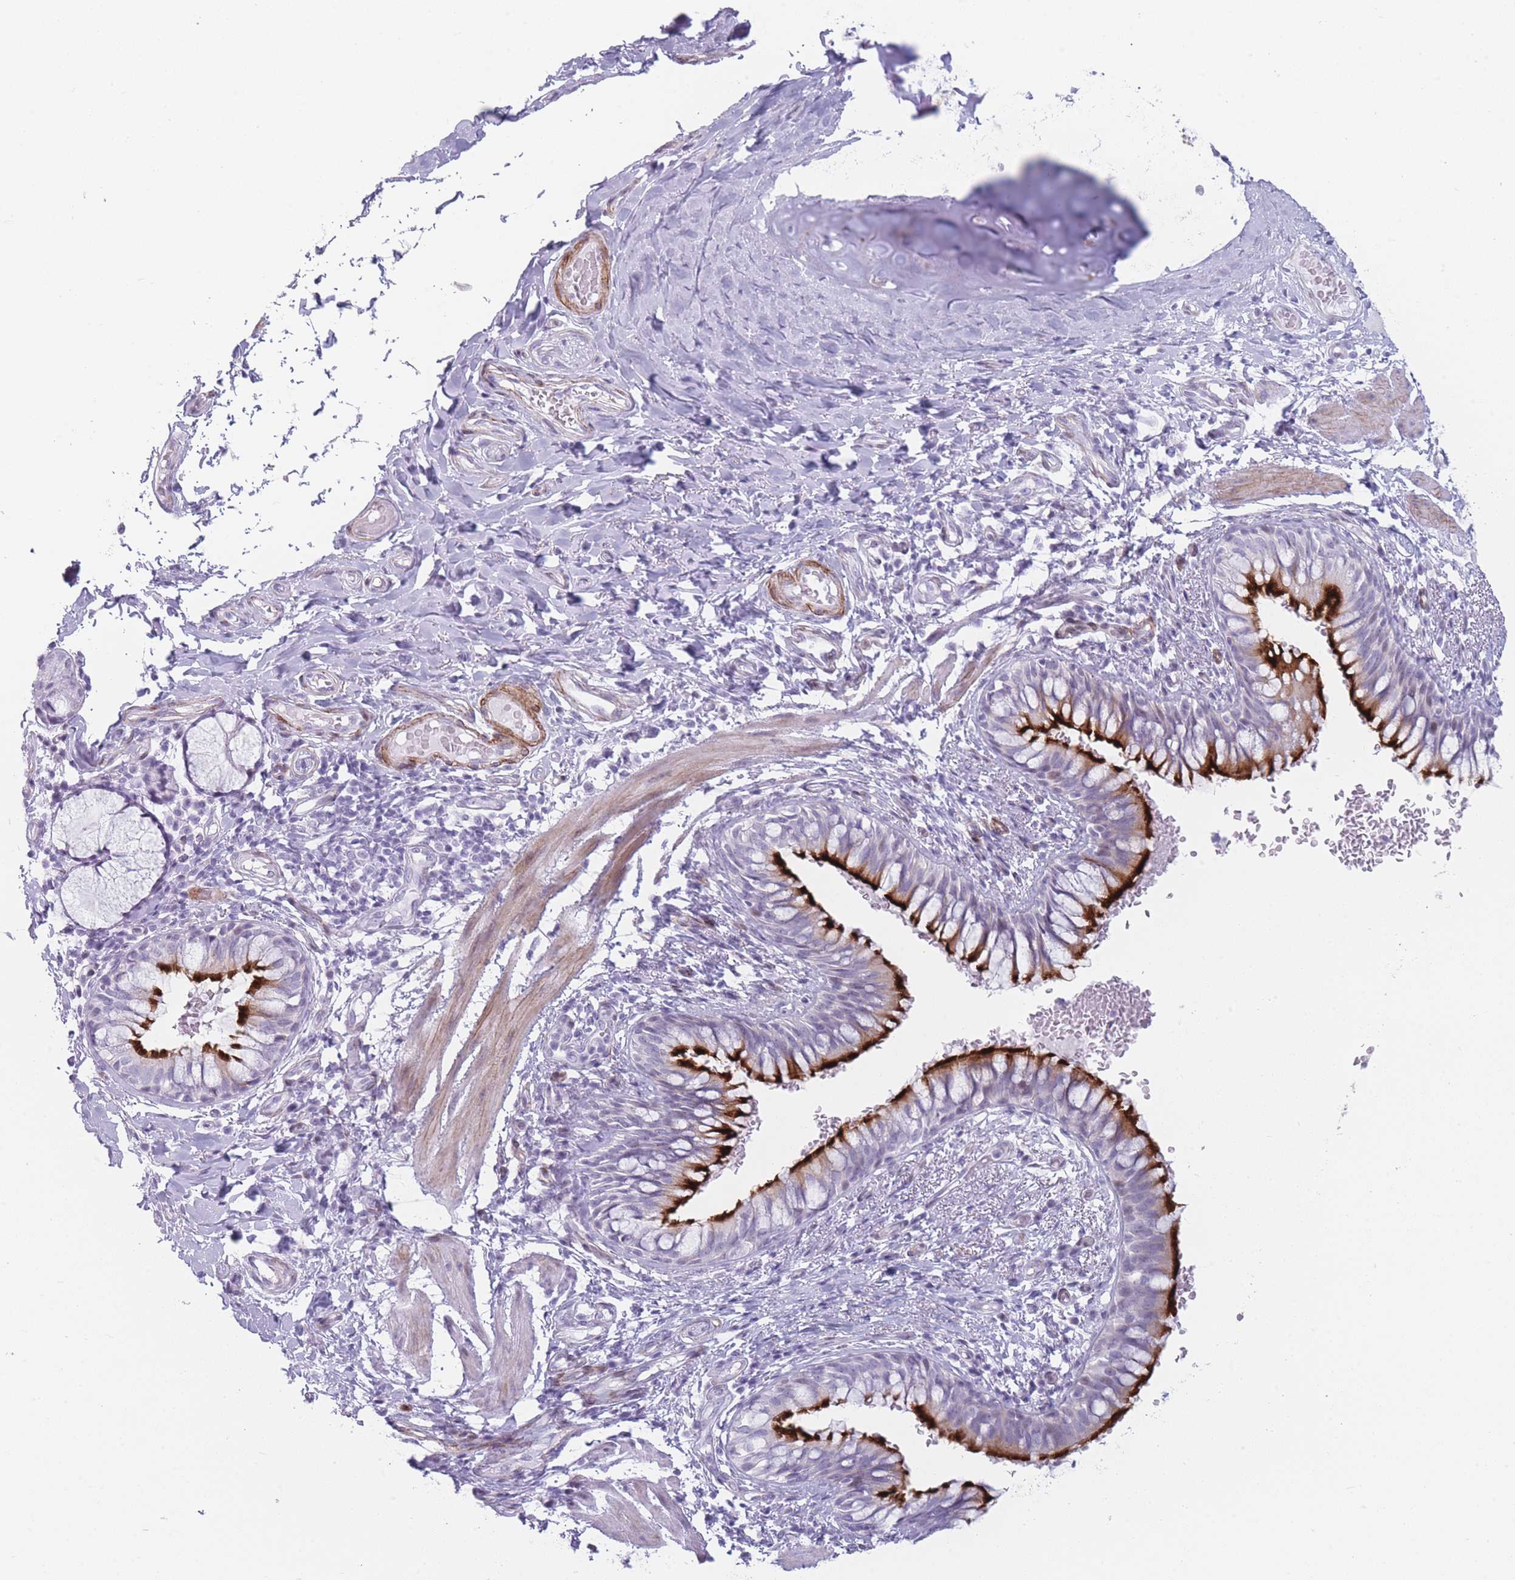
{"staining": {"intensity": "strong", "quantity": "25%-75%", "location": "cytoplasmic/membranous"}, "tissue": "bronchus", "cell_type": "Respiratory epithelial cells", "image_type": "normal", "snomed": [{"axis": "morphology", "description": "Normal tissue, NOS"}, {"axis": "topography", "description": "Cartilage tissue"}, {"axis": "topography", "description": "Bronchus"}], "caption": "Protein staining of unremarkable bronchus demonstrates strong cytoplasmic/membranous expression in about 25%-75% of respiratory epithelial cells.", "gene": "IFNA10", "patient": {"sex": "female", "age": 36}}